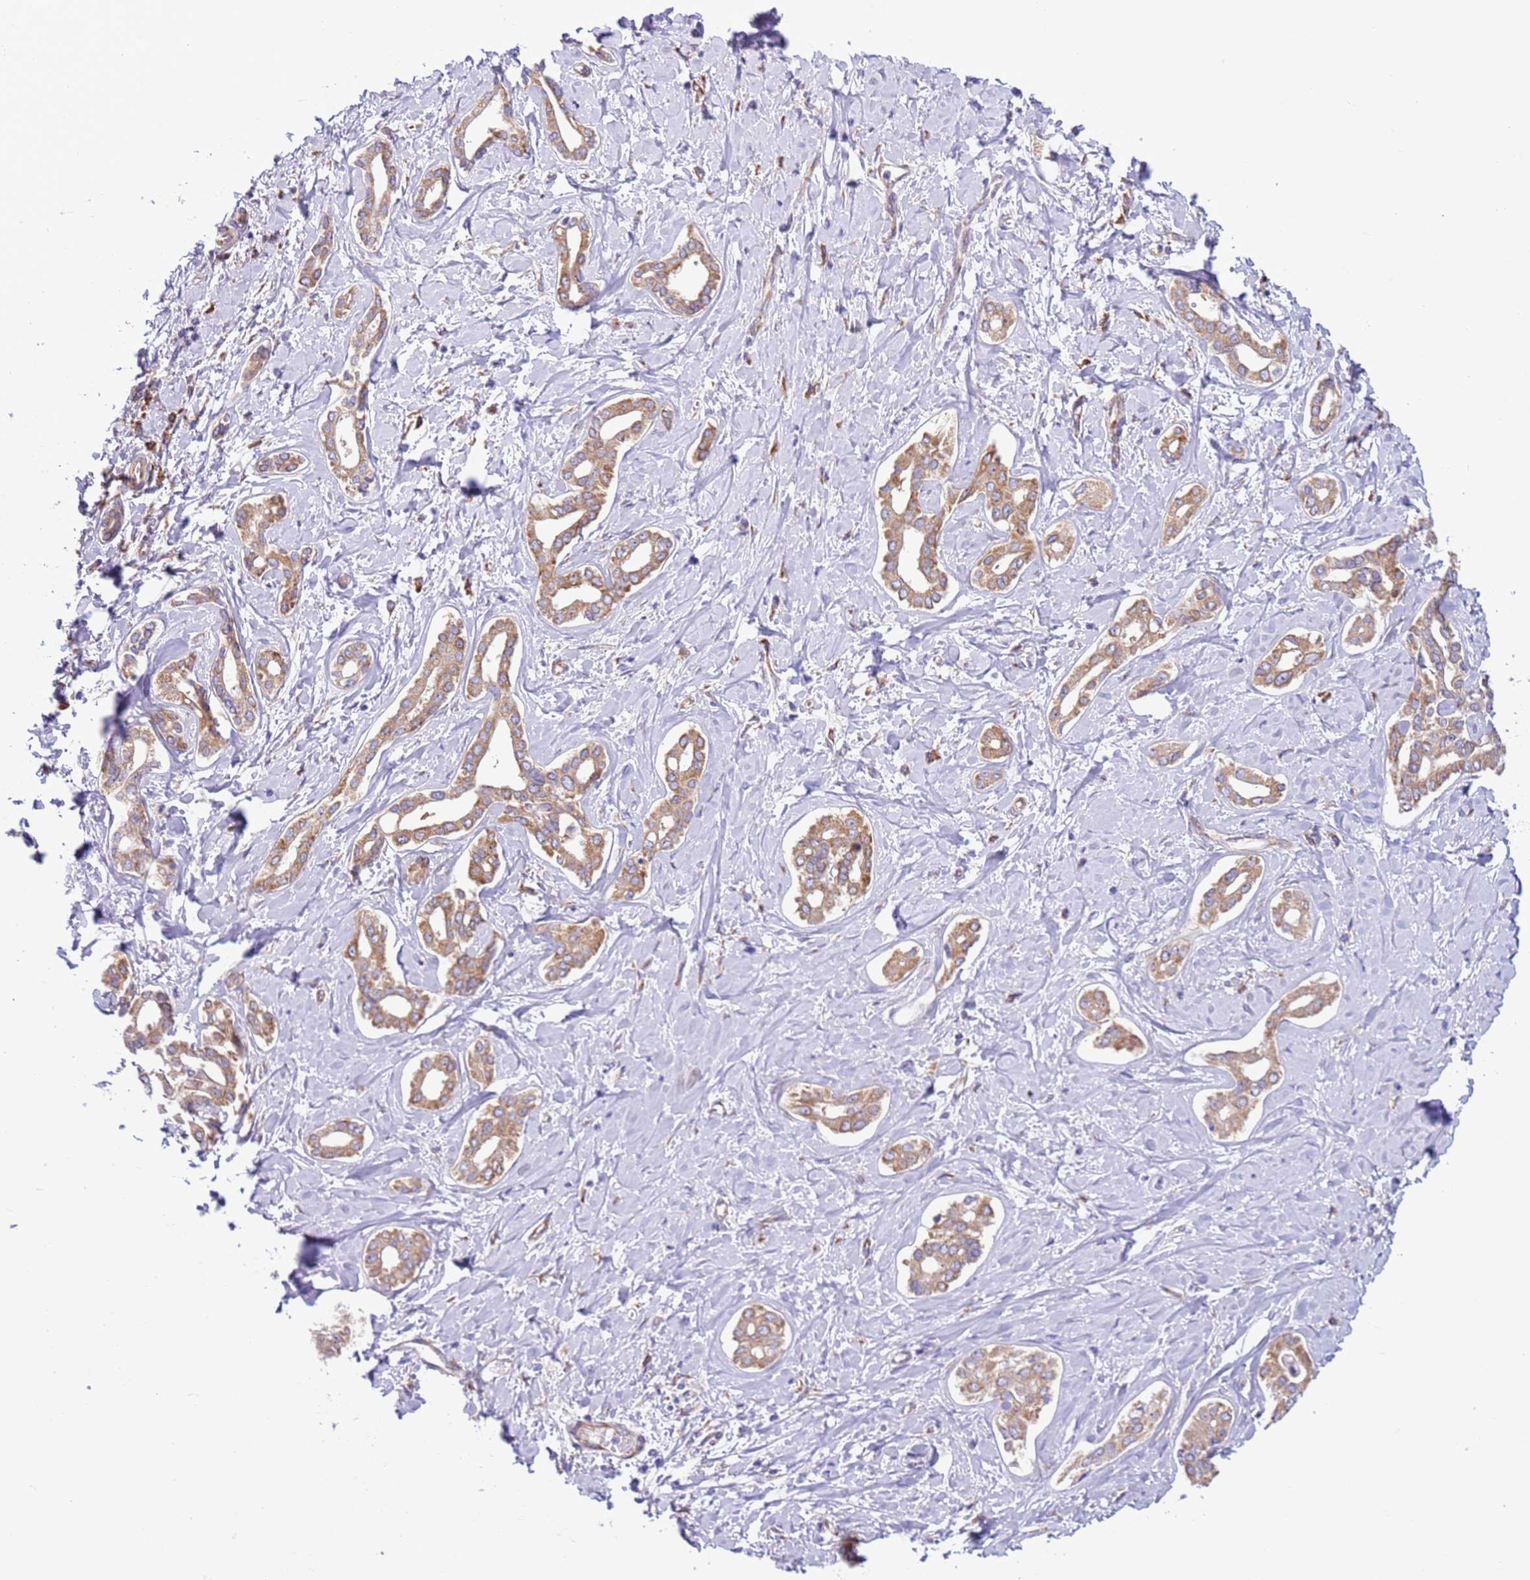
{"staining": {"intensity": "moderate", "quantity": ">75%", "location": "cytoplasmic/membranous"}, "tissue": "liver cancer", "cell_type": "Tumor cells", "image_type": "cancer", "snomed": [{"axis": "morphology", "description": "Cholangiocarcinoma"}, {"axis": "topography", "description": "Liver"}], "caption": "The histopathology image exhibits staining of liver cholangiocarcinoma, revealing moderate cytoplasmic/membranous protein staining (brown color) within tumor cells.", "gene": "VARS1", "patient": {"sex": "female", "age": 77}}